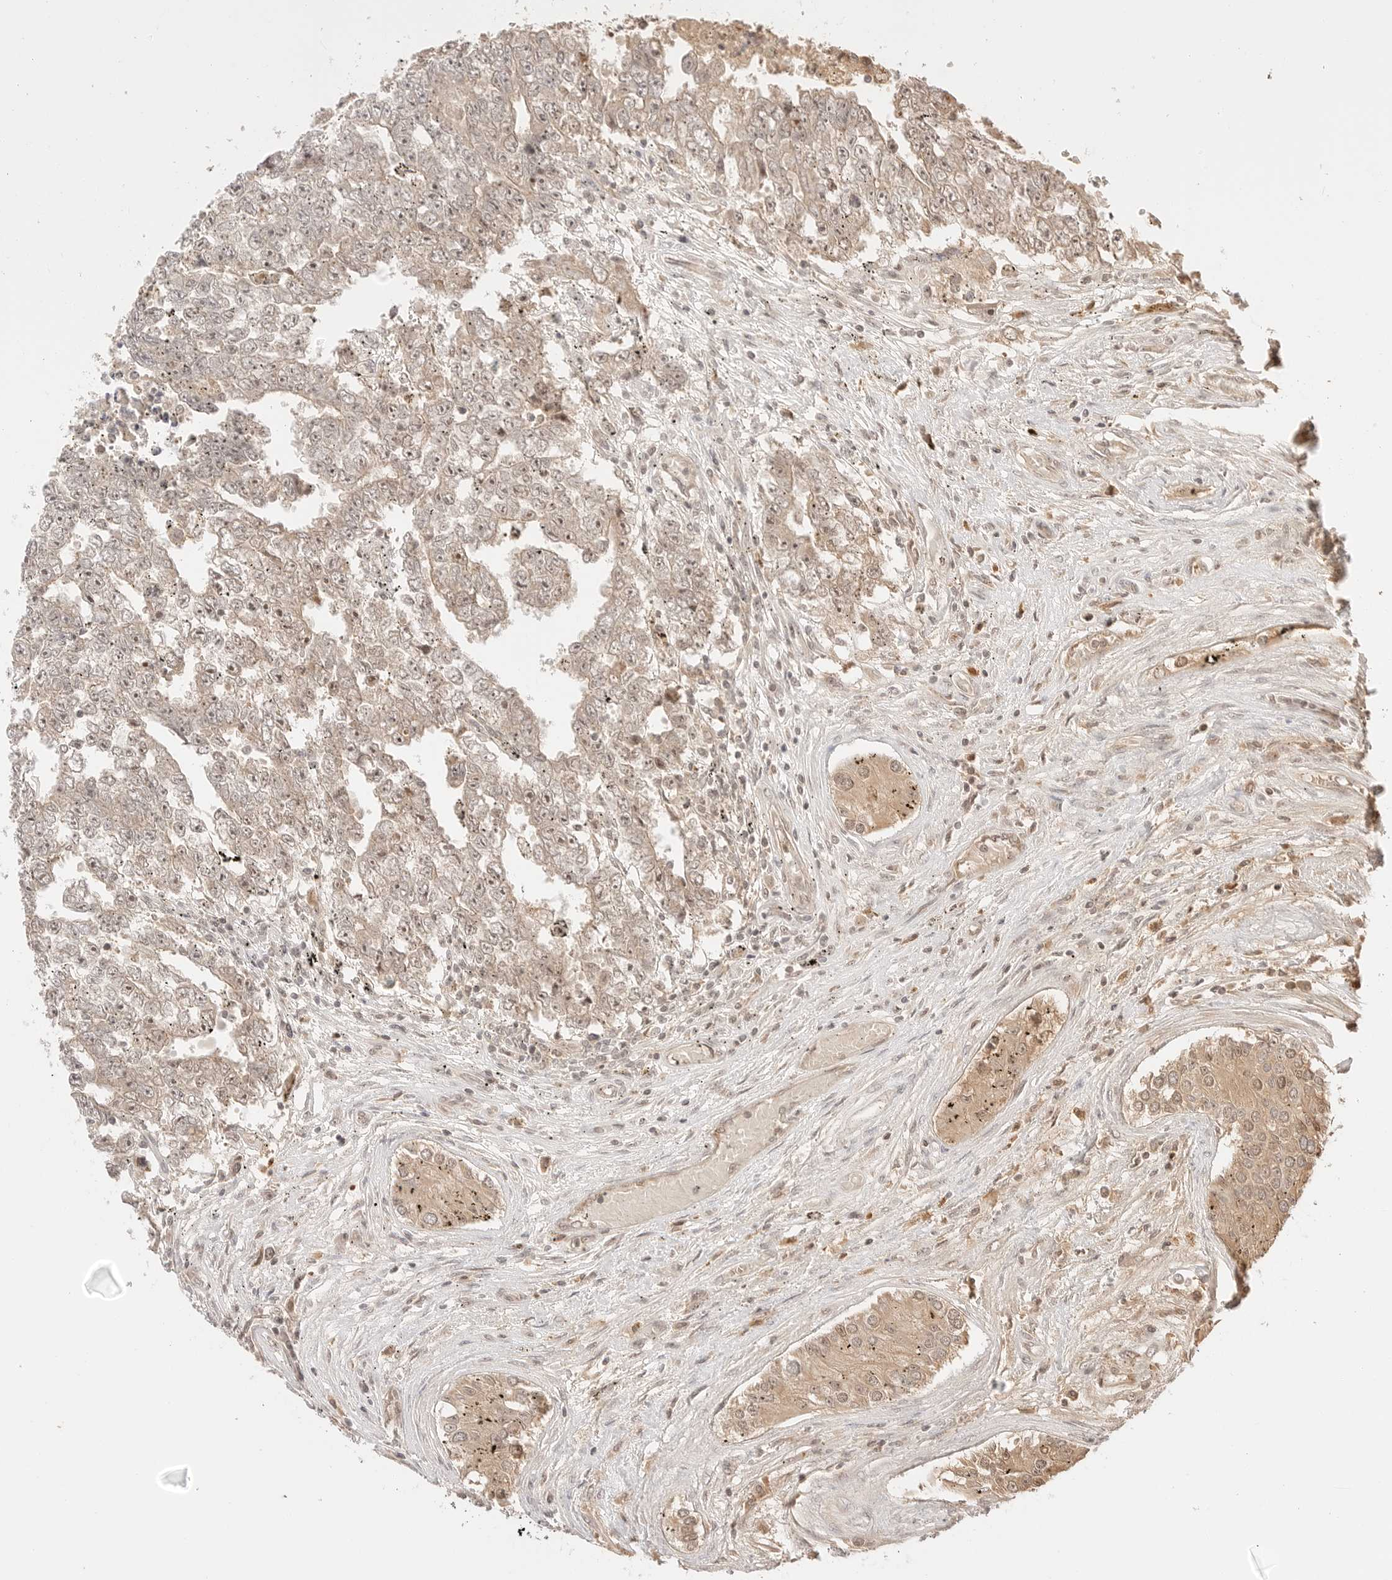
{"staining": {"intensity": "weak", "quantity": ">75%", "location": "cytoplasmic/membranous,nuclear"}, "tissue": "testis cancer", "cell_type": "Tumor cells", "image_type": "cancer", "snomed": [{"axis": "morphology", "description": "Carcinoma, Embryonal, NOS"}, {"axis": "topography", "description": "Testis"}], "caption": "This is a histology image of IHC staining of embryonal carcinoma (testis), which shows weak positivity in the cytoplasmic/membranous and nuclear of tumor cells.", "gene": "RPS6KL1", "patient": {"sex": "male", "age": 25}}